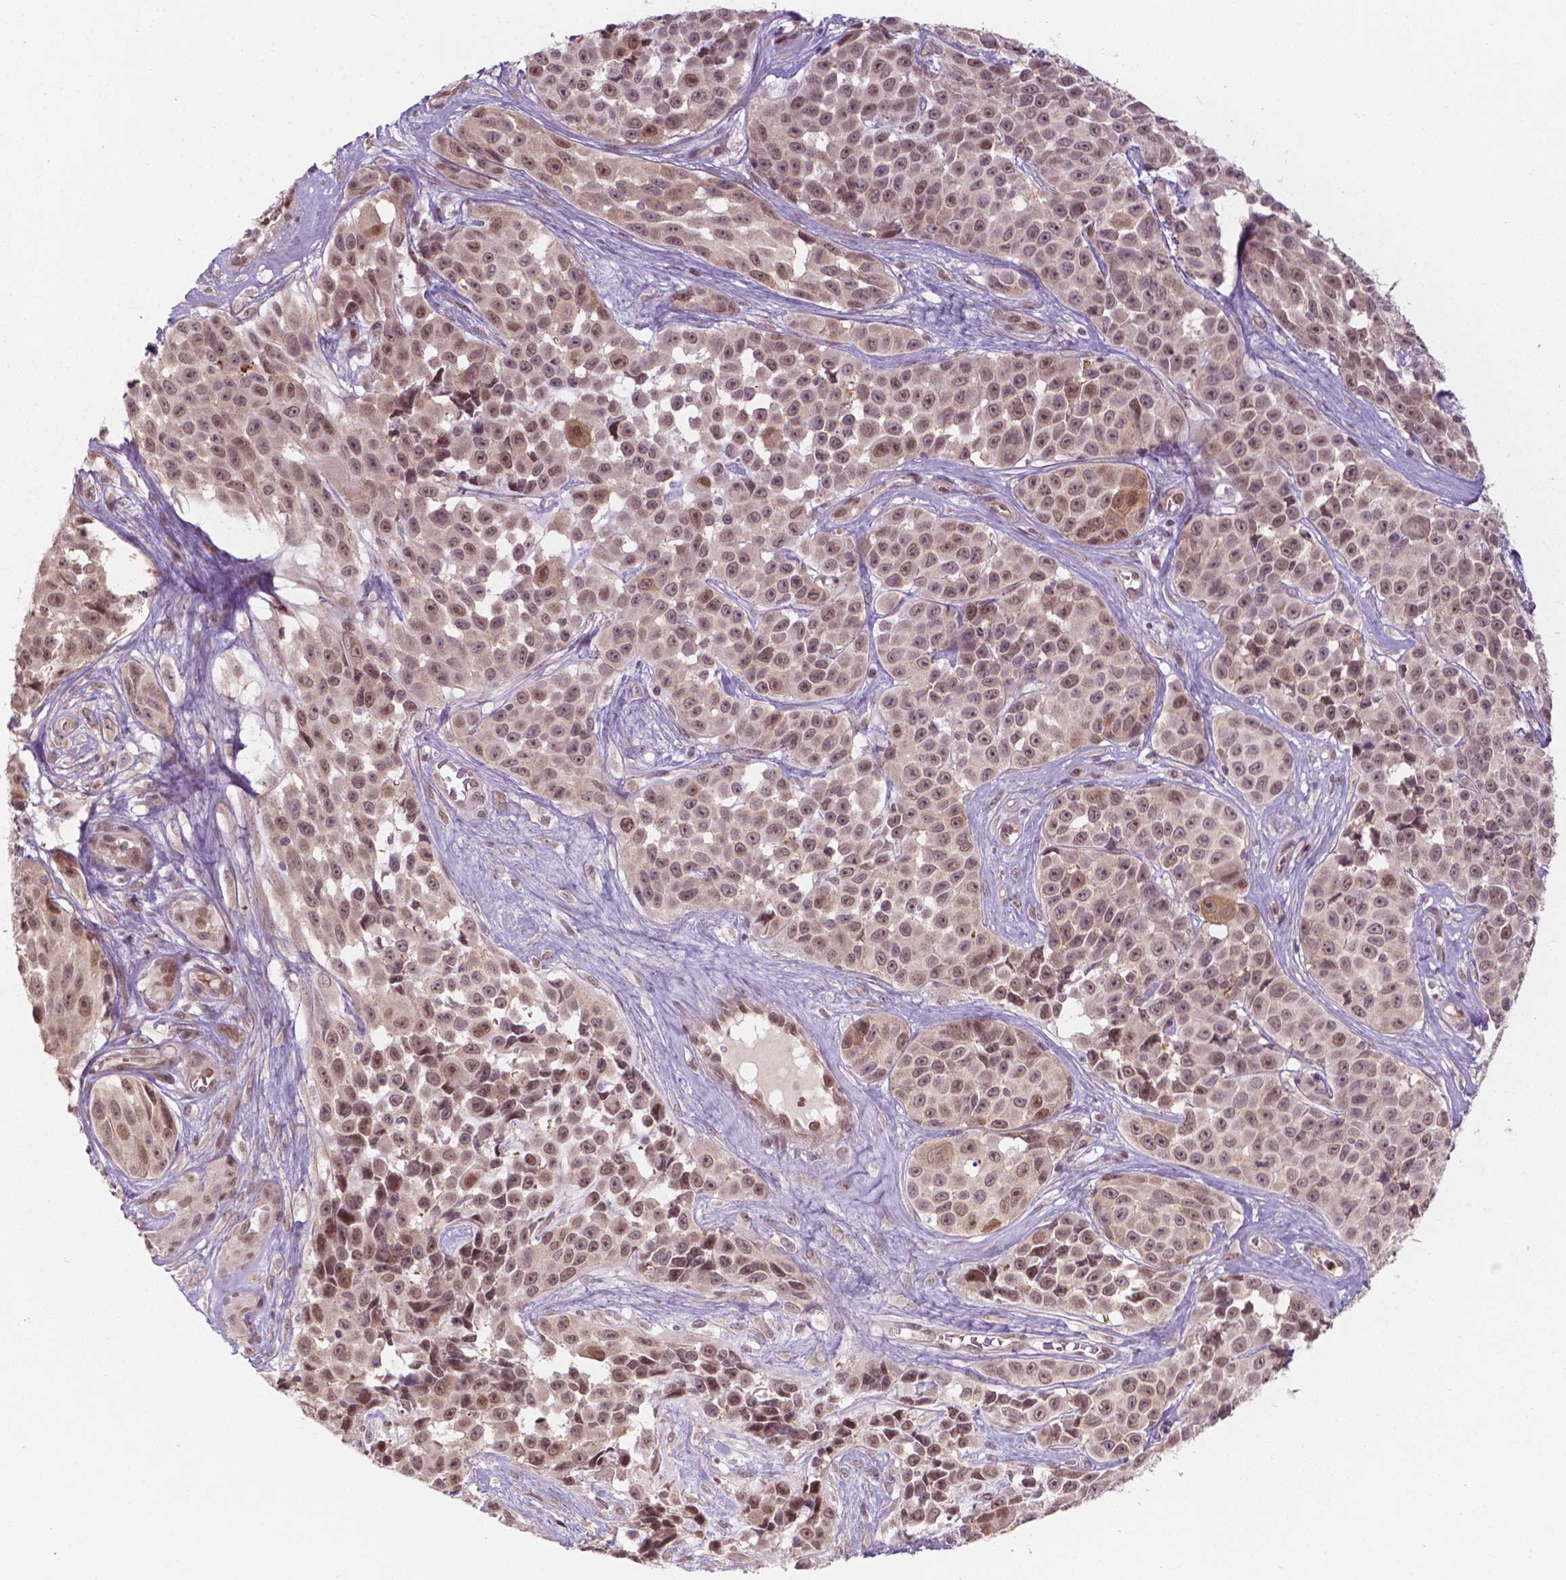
{"staining": {"intensity": "moderate", "quantity": "25%-75%", "location": "nuclear"}, "tissue": "melanoma", "cell_type": "Tumor cells", "image_type": "cancer", "snomed": [{"axis": "morphology", "description": "Malignant melanoma, NOS"}, {"axis": "topography", "description": "Skin"}], "caption": "Brown immunohistochemical staining in malignant melanoma exhibits moderate nuclear expression in about 25%-75% of tumor cells. The staining is performed using DAB brown chromogen to label protein expression. The nuclei are counter-stained blue using hematoxylin.", "gene": "NFAT5", "patient": {"sex": "female", "age": 88}}